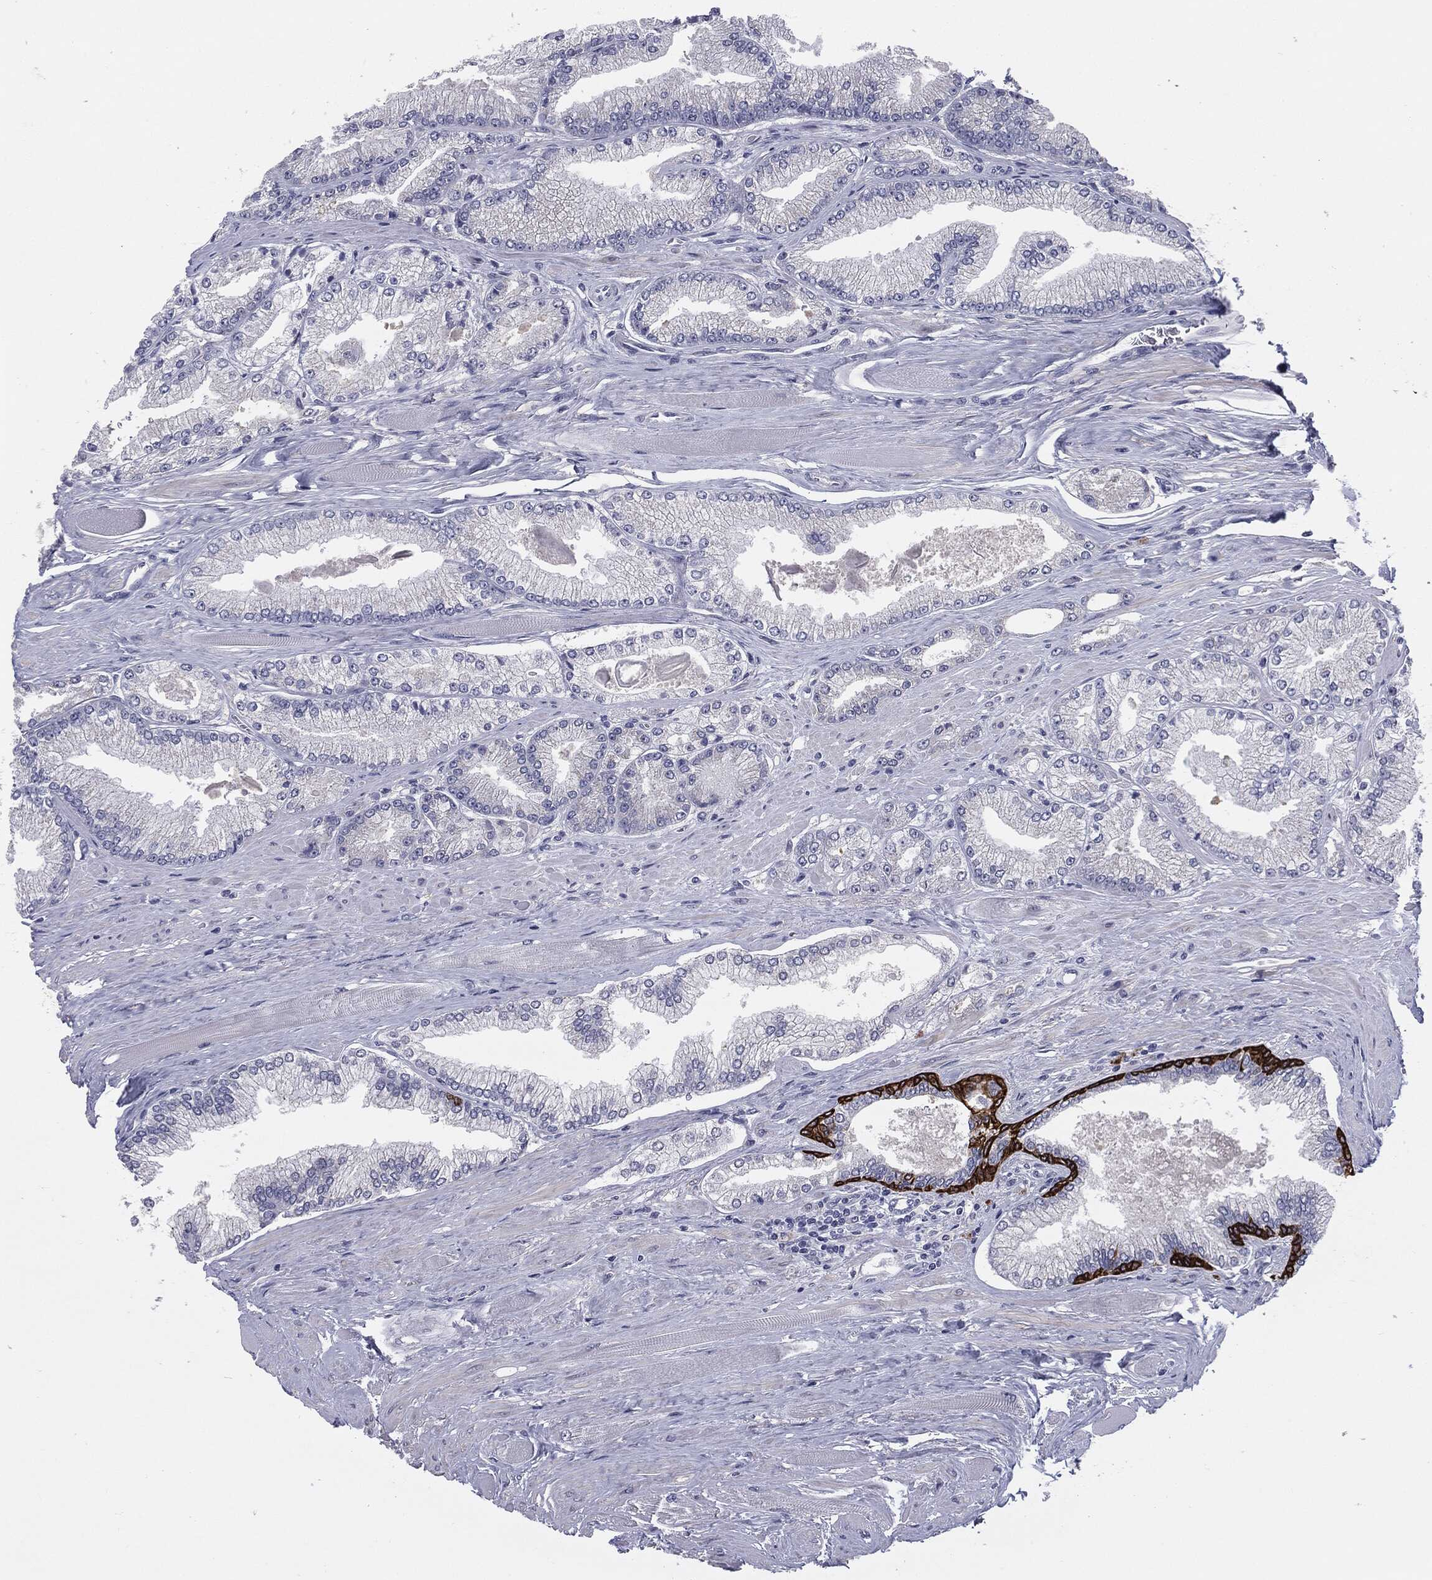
{"staining": {"intensity": "negative", "quantity": "none", "location": "none"}, "tissue": "prostate cancer", "cell_type": "Tumor cells", "image_type": "cancer", "snomed": [{"axis": "morphology", "description": "Adenocarcinoma, Low grade"}, {"axis": "topography", "description": "Prostate"}], "caption": "An image of human prostate low-grade adenocarcinoma is negative for staining in tumor cells.", "gene": "KRT5", "patient": {"sex": "male", "age": 67}}